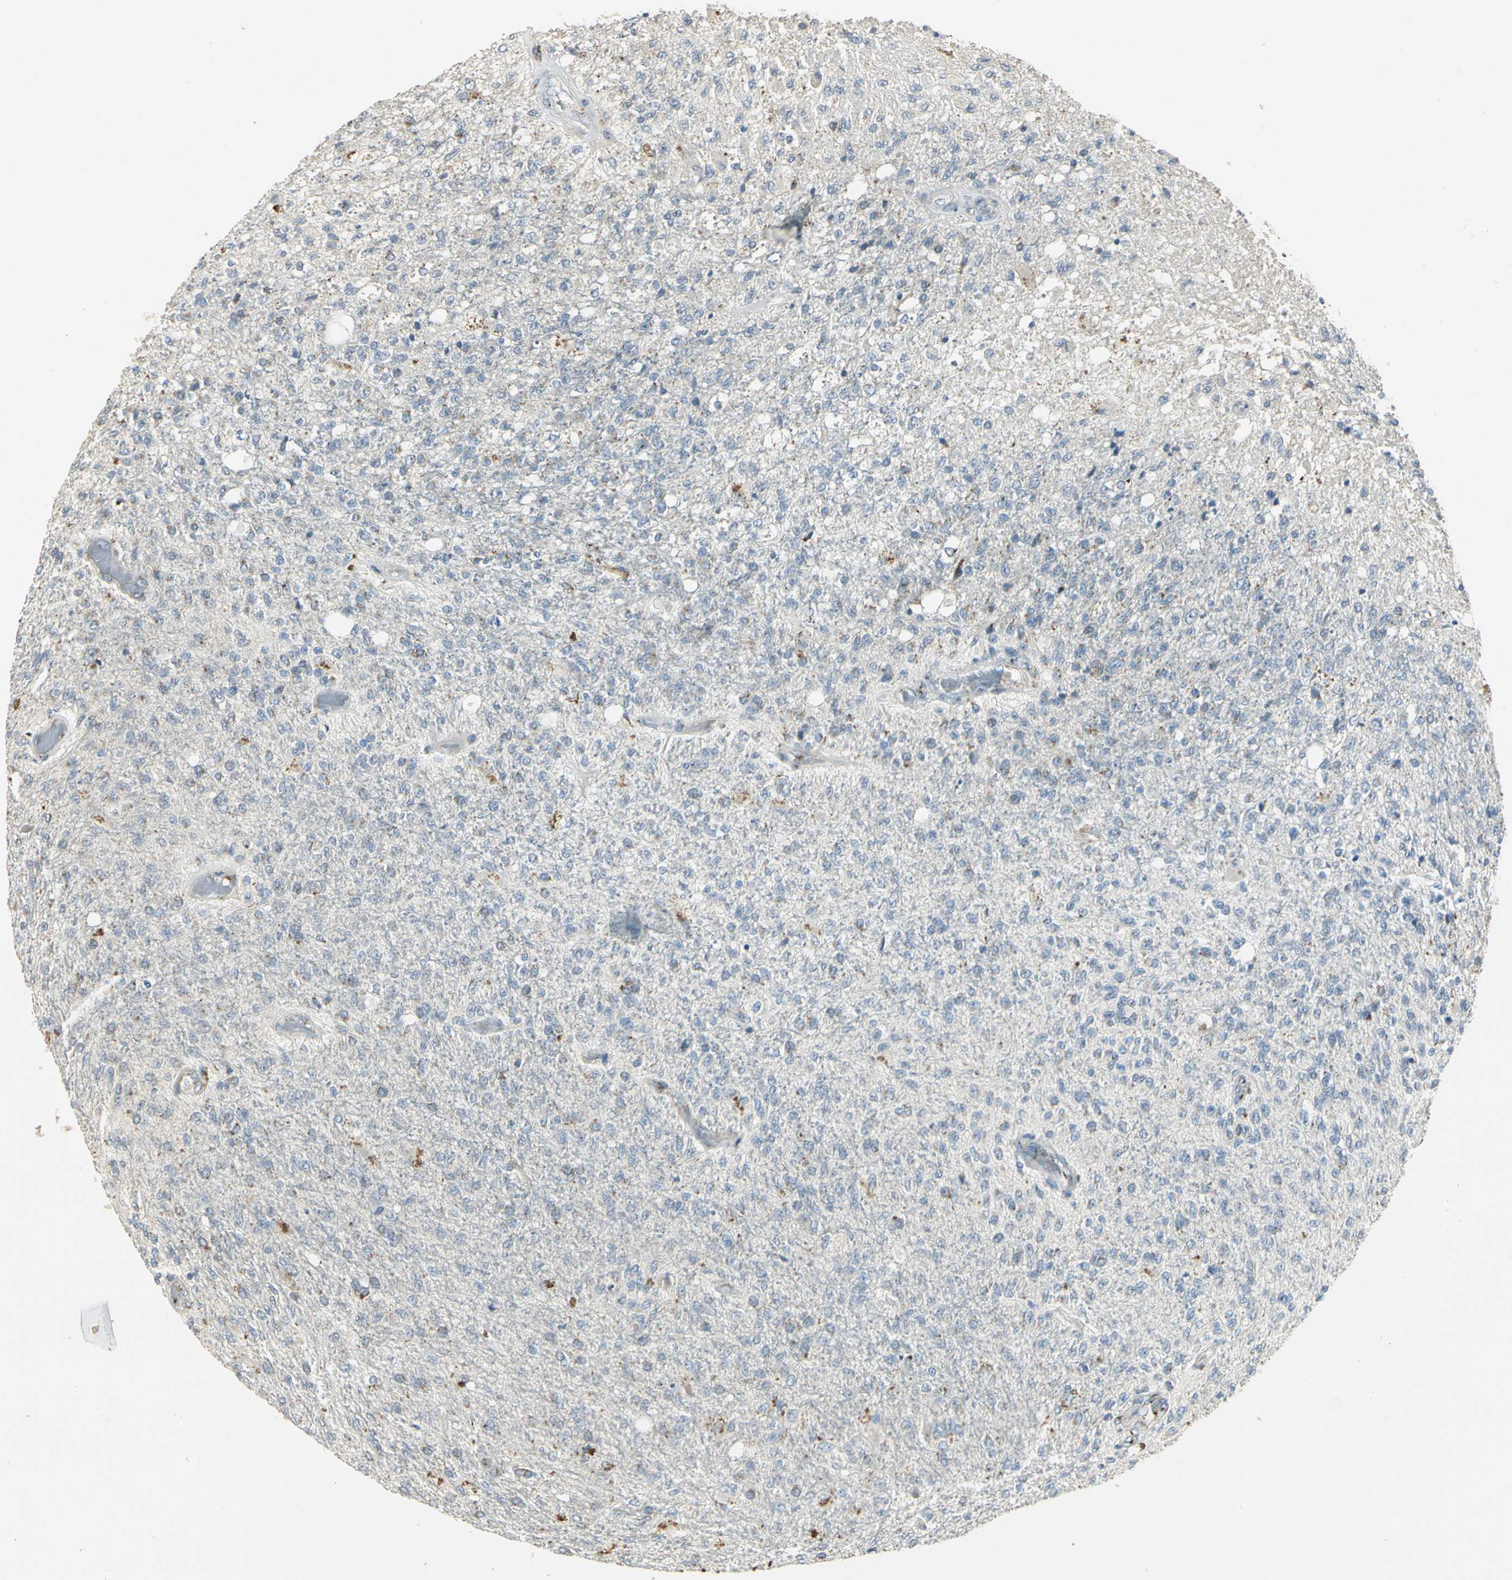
{"staining": {"intensity": "weak", "quantity": "<25%", "location": "cytoplasmic/membranous"}, "tissue": "glioma", "cell_type": "Tumor cells", "image_type": "cancer", "snomed": [{"axis": "morphology", "description": "Normal tissue, NOS"}, {"axis": "morphology", "description": "Glioma, malignant, High grade"}, {"axis": "topography", "description": "Cerebral cortex"}], "caption": "High power microscopy histopathology image of an immunohistochemistry (IHC) photomicrograph of malignant high-grade glioma, revealing no significant staining in tumor cells.", "gene": "TM9SF2", "patient": {"sex": "male", "age": 77}}